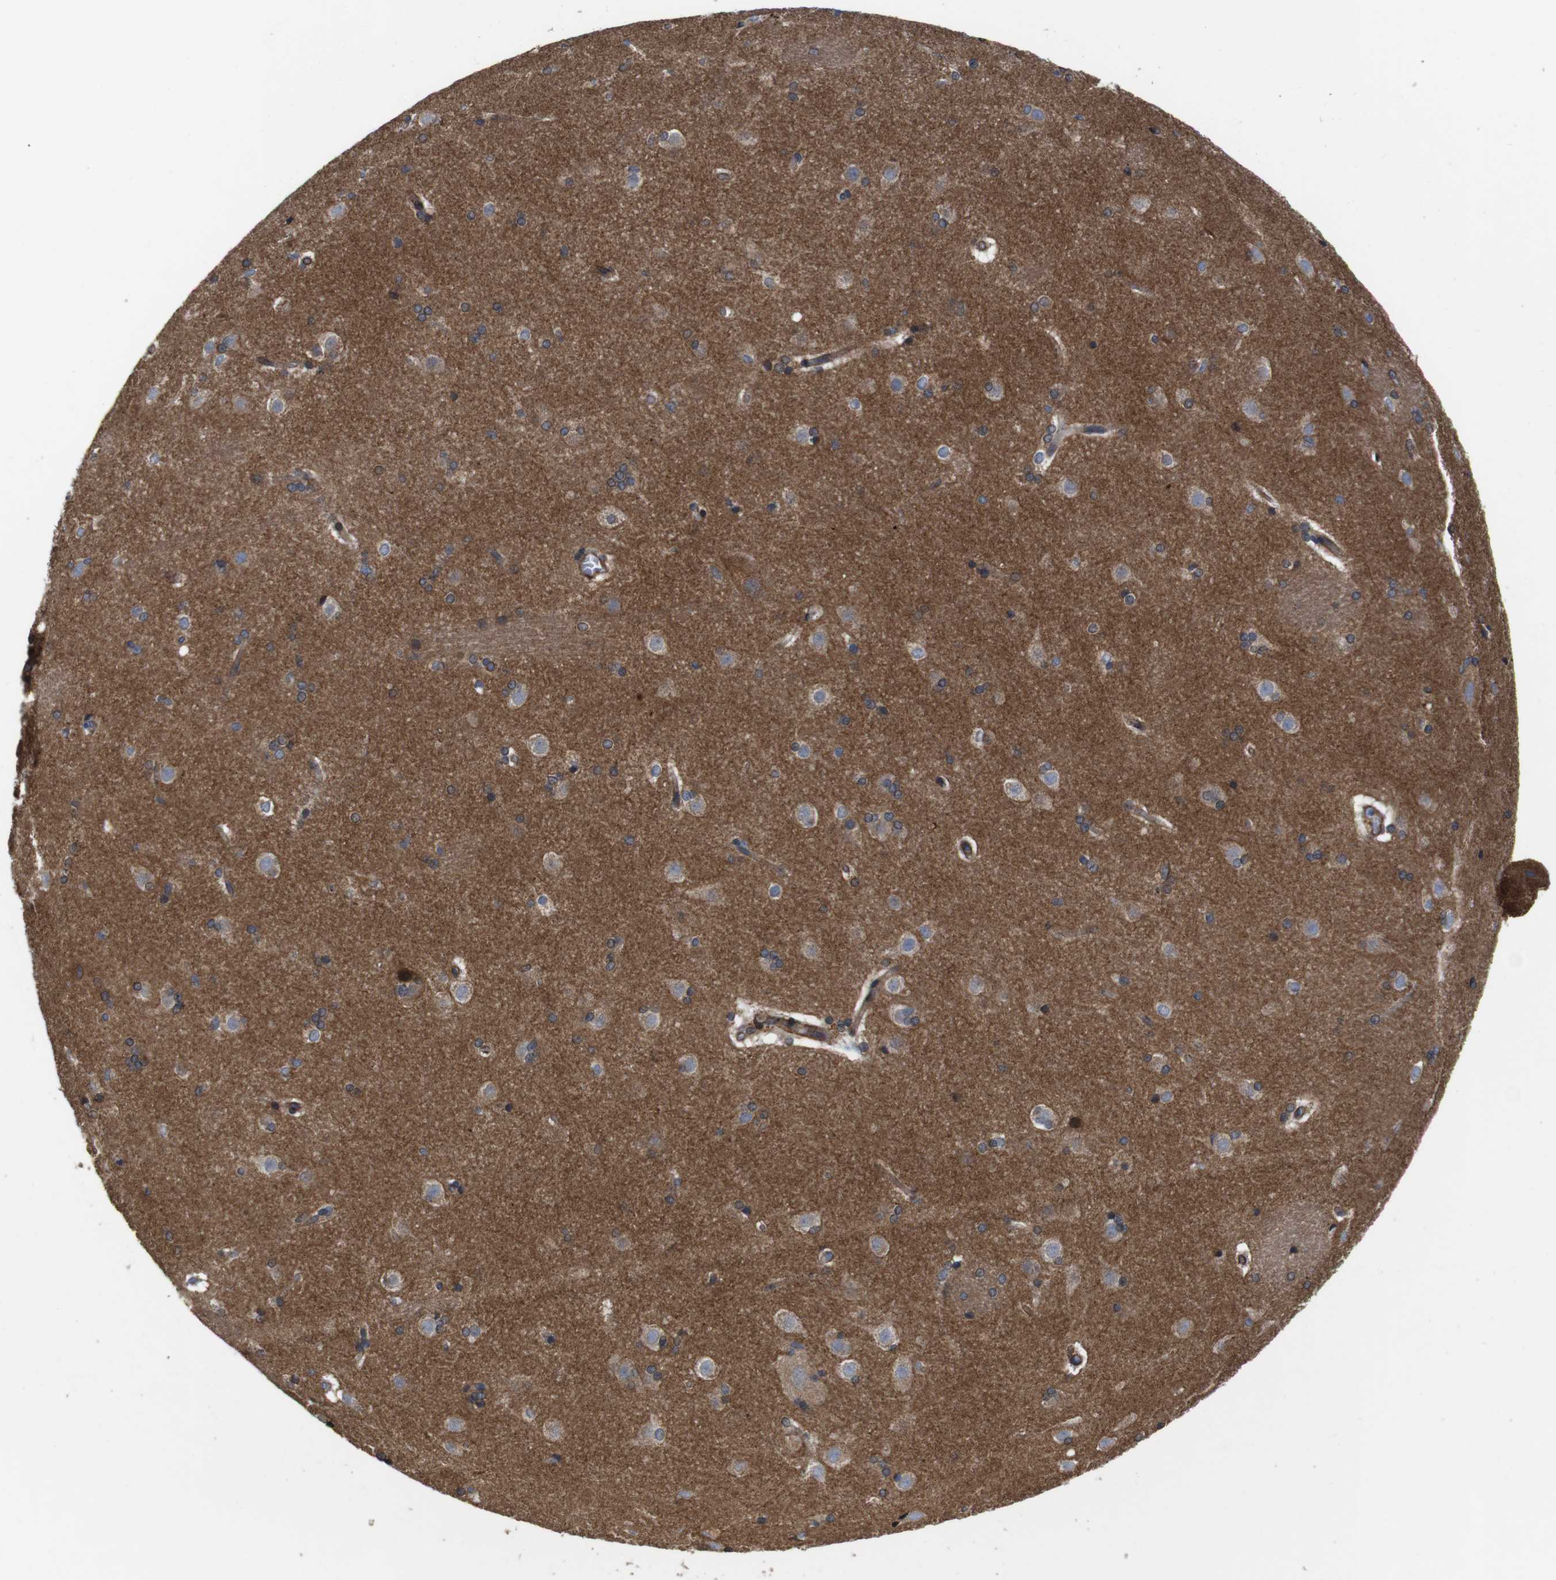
{"staining": {"intensity": "moderate", "quantity": "<25%", "location": "cytoplasmic/membranous"}, "tissue": "caudate", "cell_type": "Glial cells", "image_type": "normal", "snomed": [{"axis": "morphology", "description": "Normal tissue, NOS"}, {"axis": "topography", "description": "Lateral ventricle wall"}], "caption": "An immunohistochemistry (IHC) histopathology image of benign tissue is shown. Protein staining in brown labels moderate cytoplasmic/membranous positivity in caudate within glial cells.", "gene": "GGT7", "patient": {"sex": "female", "age": 19}}